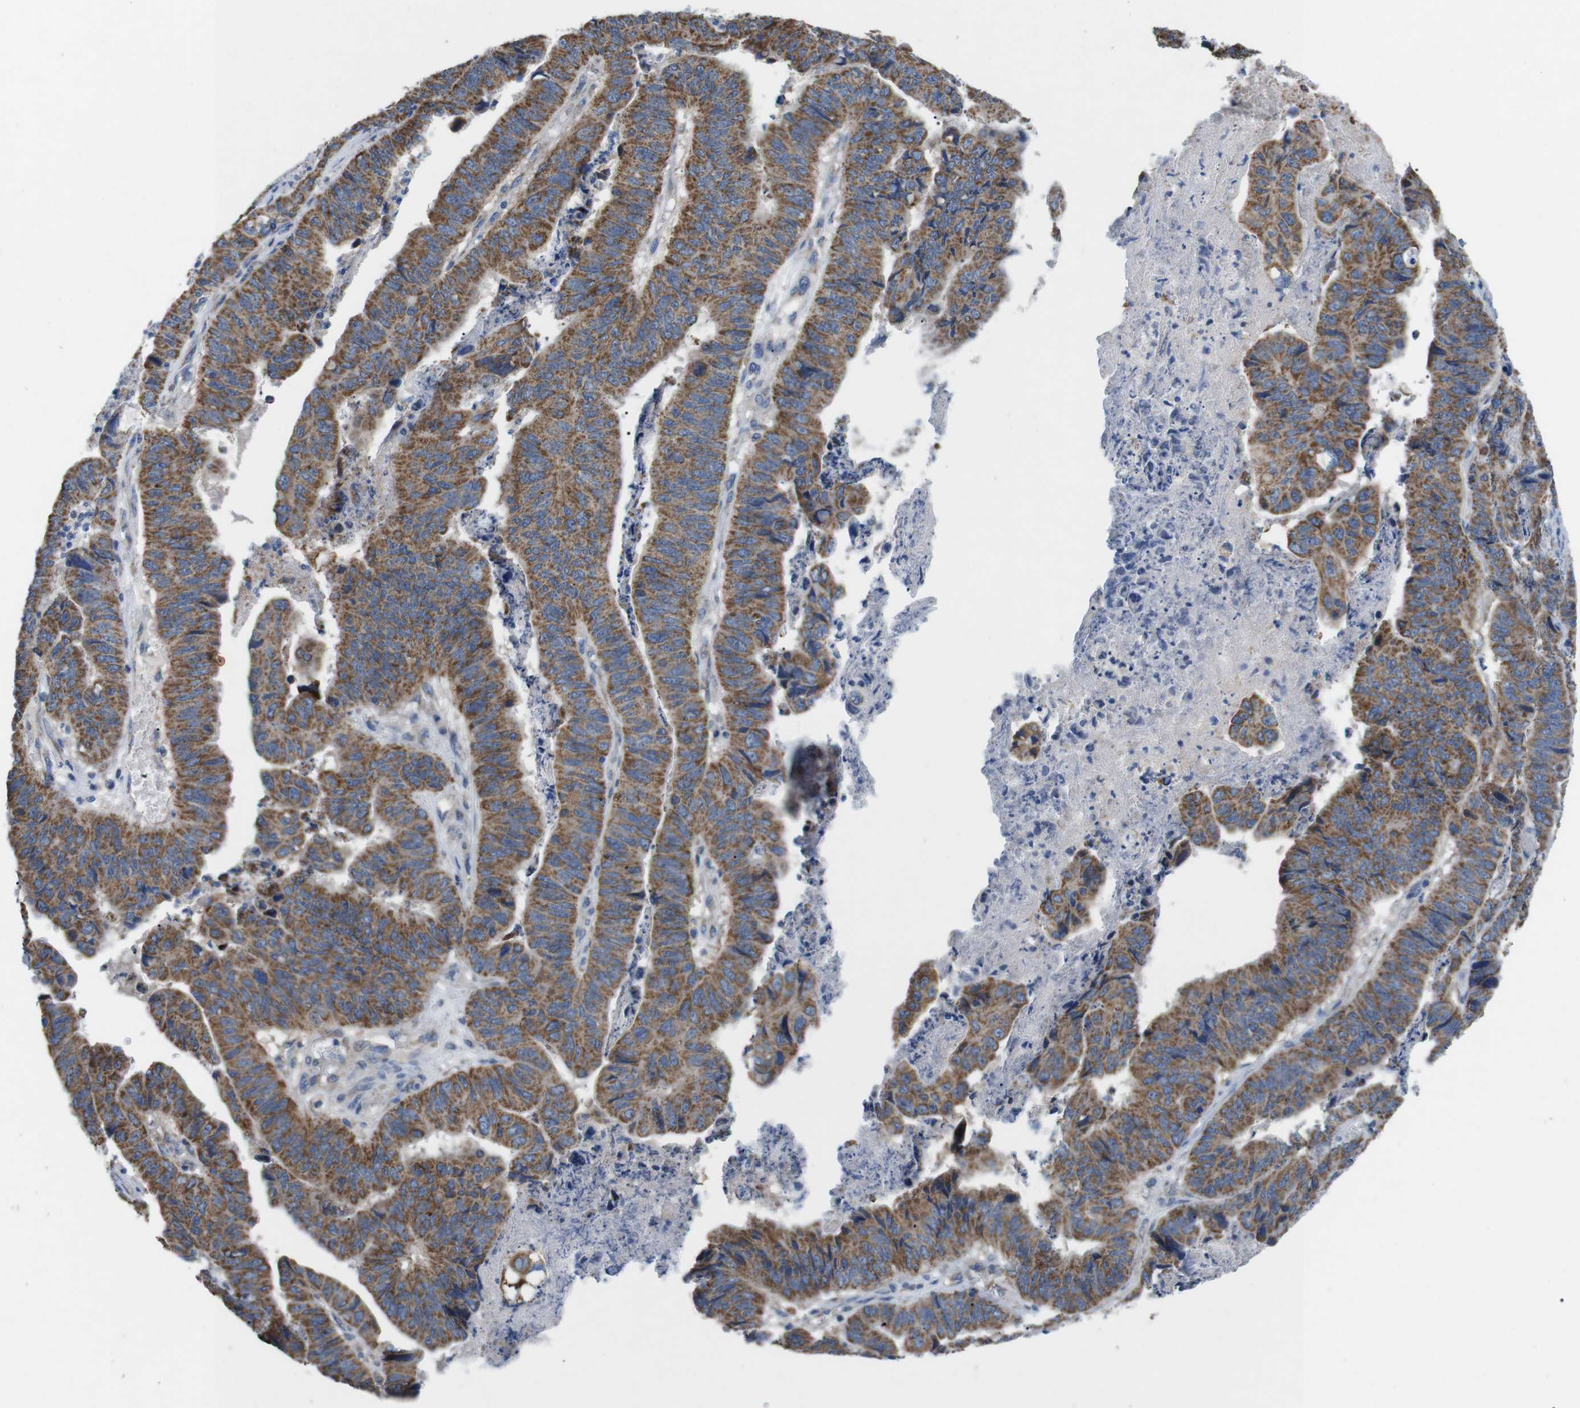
{"staining": {"intensity": "moderate", "quantity": ">75%", "location": "cytoplasmic/membranous"}, "tissue": "stomach cancer", "cell_type": "Tumor cells", "image_type": "cancer", "snomed": [{"axis": "morphology", "description": "Adenocarcinoma, NOS"}, {"axis": "topography", "description": "Stomach, lower"}], "caption": "Stomach cancer (adenocarcinoma) was stained to show a protein in brown. There is medium levels of moderate cytoplasmic/membranous staining in about >75% of tumor cells.", "gene": "F2RL1", "patient": {"sex": "male", "age": 77}}